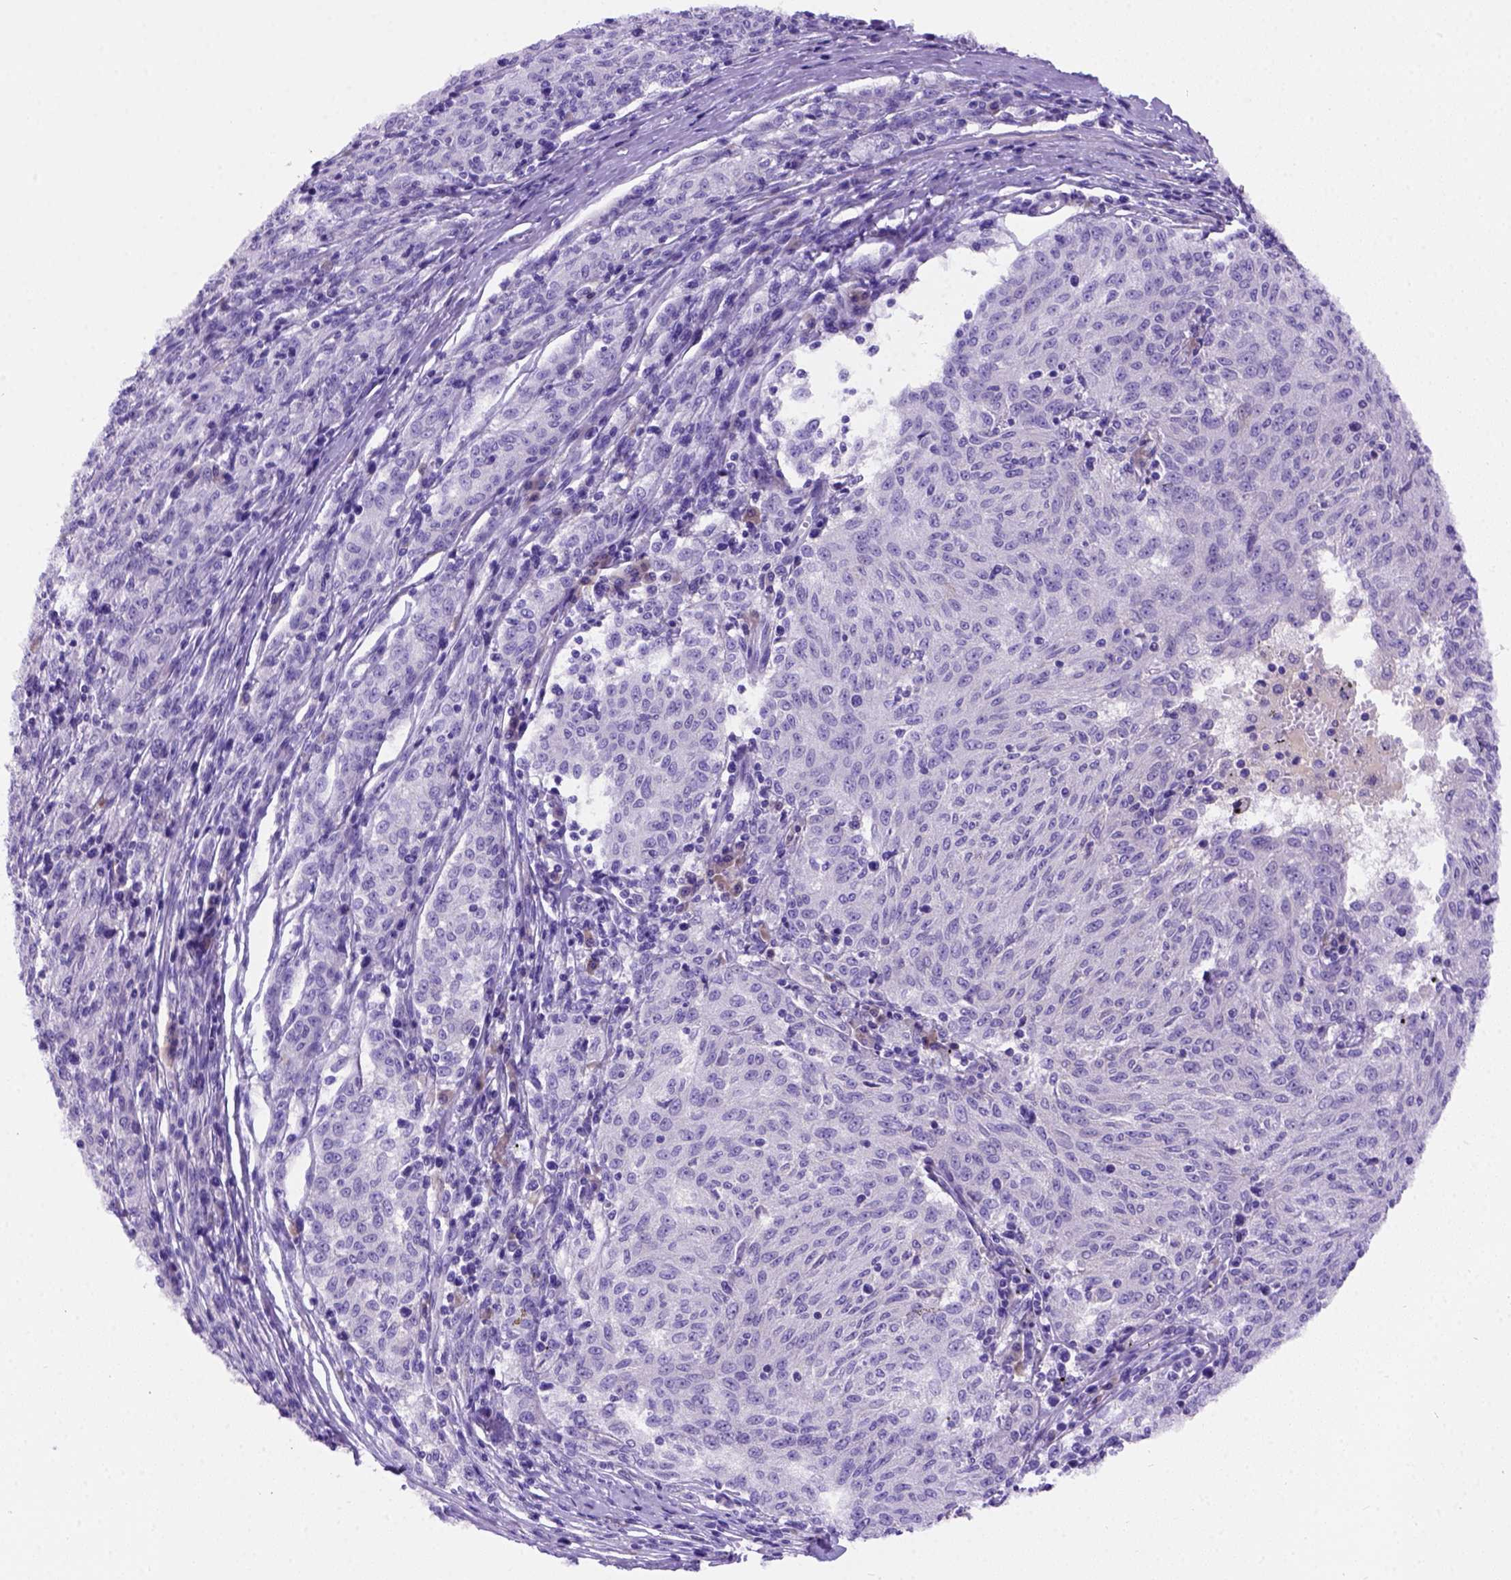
{"staining": {"intensity": "negative", "quantity": "none", "location": "none"}, "tissue": "melanoma", "cell_type": "Tumor cells", "image_type": "cancer", "snomed": [{"axis": "morphology", "description": "Malignant melanoma, NOS"}, {"axis": "topography", "description": "Skin"}], "caption": "High magnification brightfield microscopy of malignant melanoma stained with DAB (3,3'-diaminobenzidine) (brown) and counterstained with hematoxylin (blue): tumor cells show no significant expression.", "gene": "FAM81B", "patient": {"sex": "female", "age": 72}}